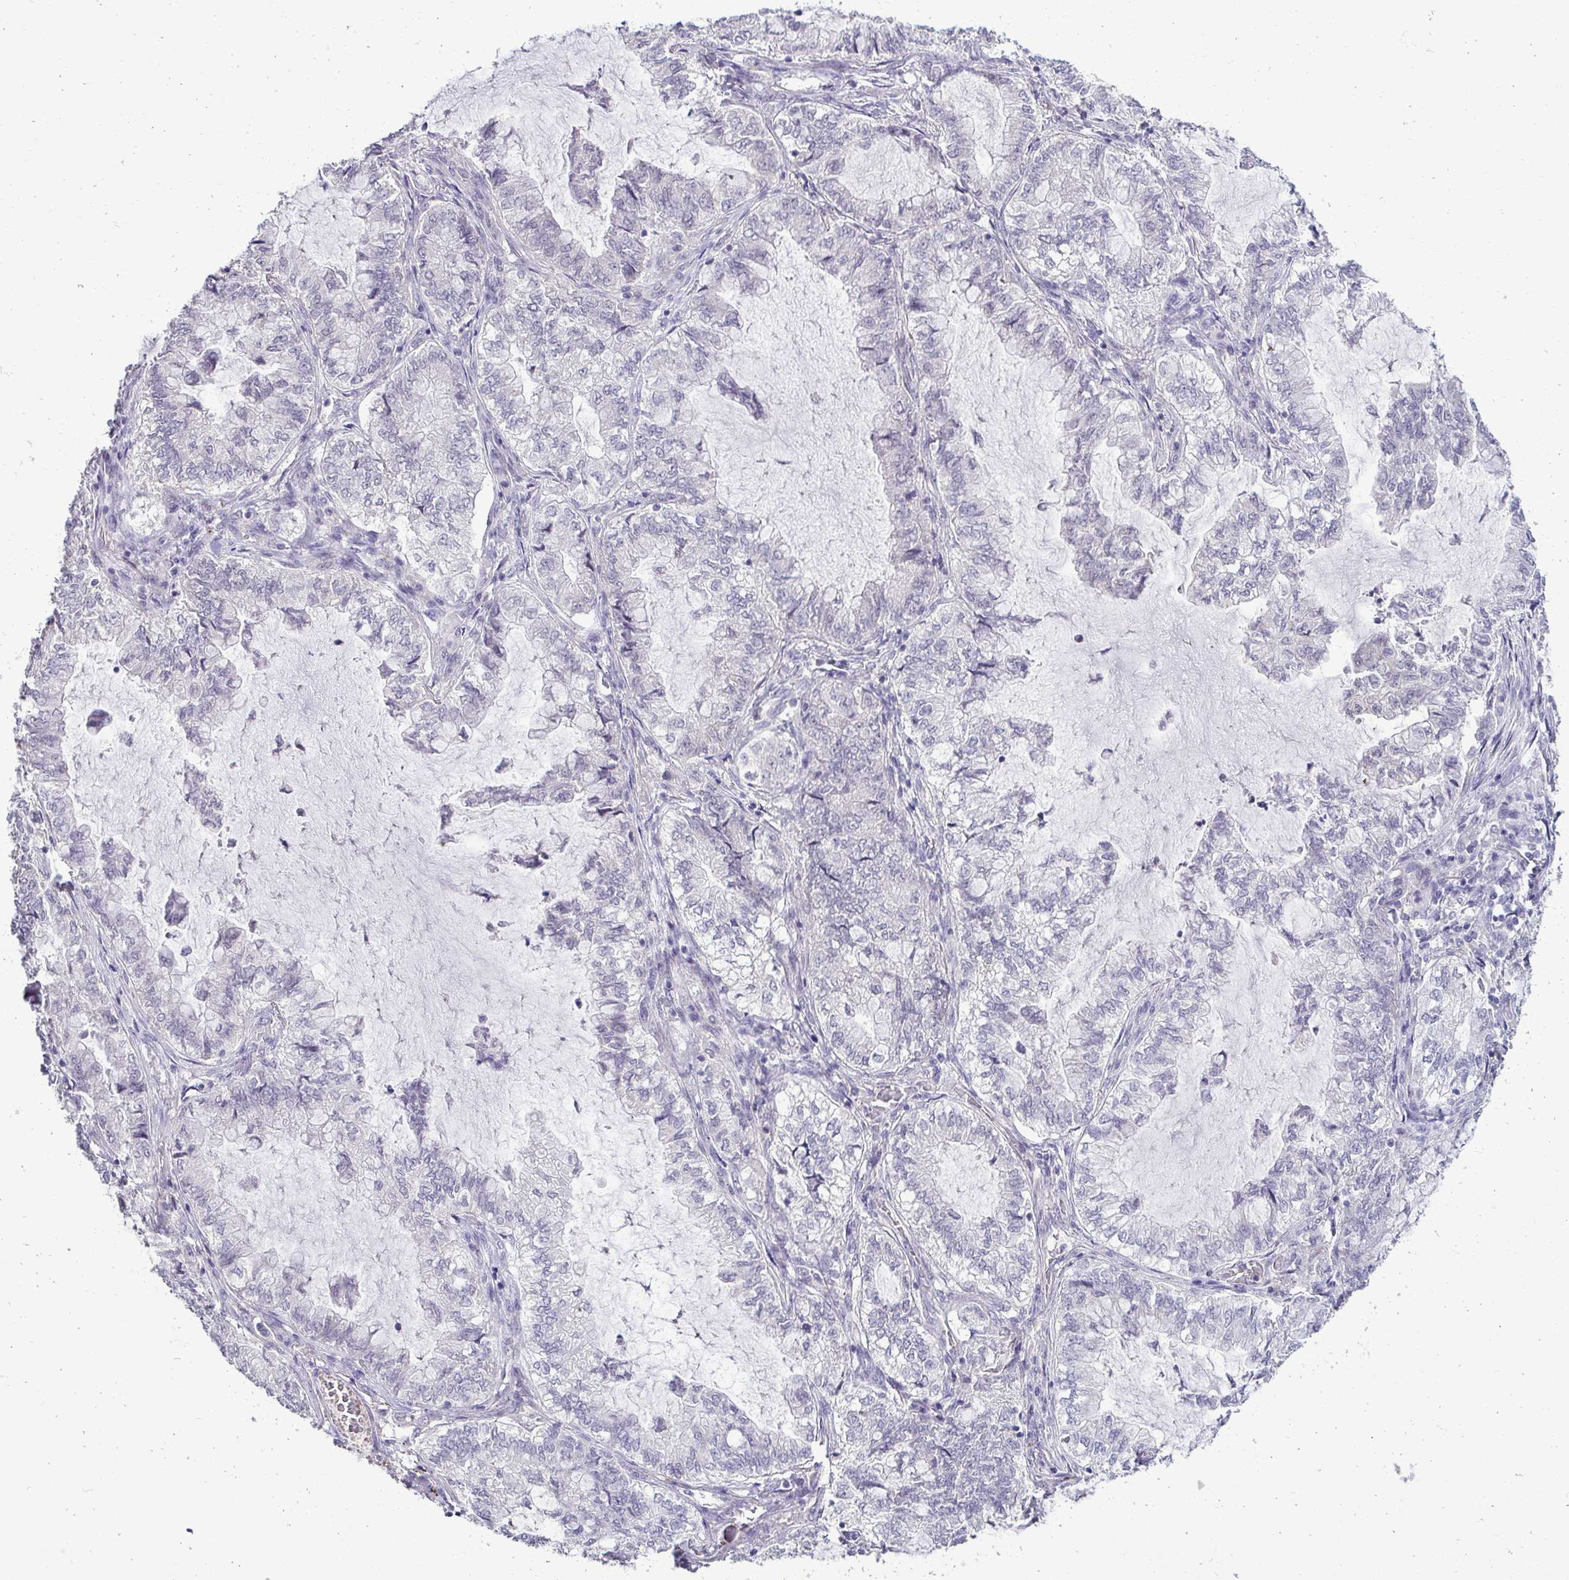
{"staining": {"intensity": "negative", "quantity": "none", "location": "none"}, "tissue": "lung cancer", "cell_type": "Tumor cells", "image_type": "cancer", "snomed": [{"axis": "morphology", "description": "Adenocarcinoma, NOS"}, {"axis": "topography", "description": "Lymph node"}, {"axis": "topography", "description": "Lung"}], "caption": "Lung cancer was stained to show a protein in brown. There is no significant expression in tumor cells.", "gene": "SLC30A3", "patient": {"sex": "male", "age": 66}}